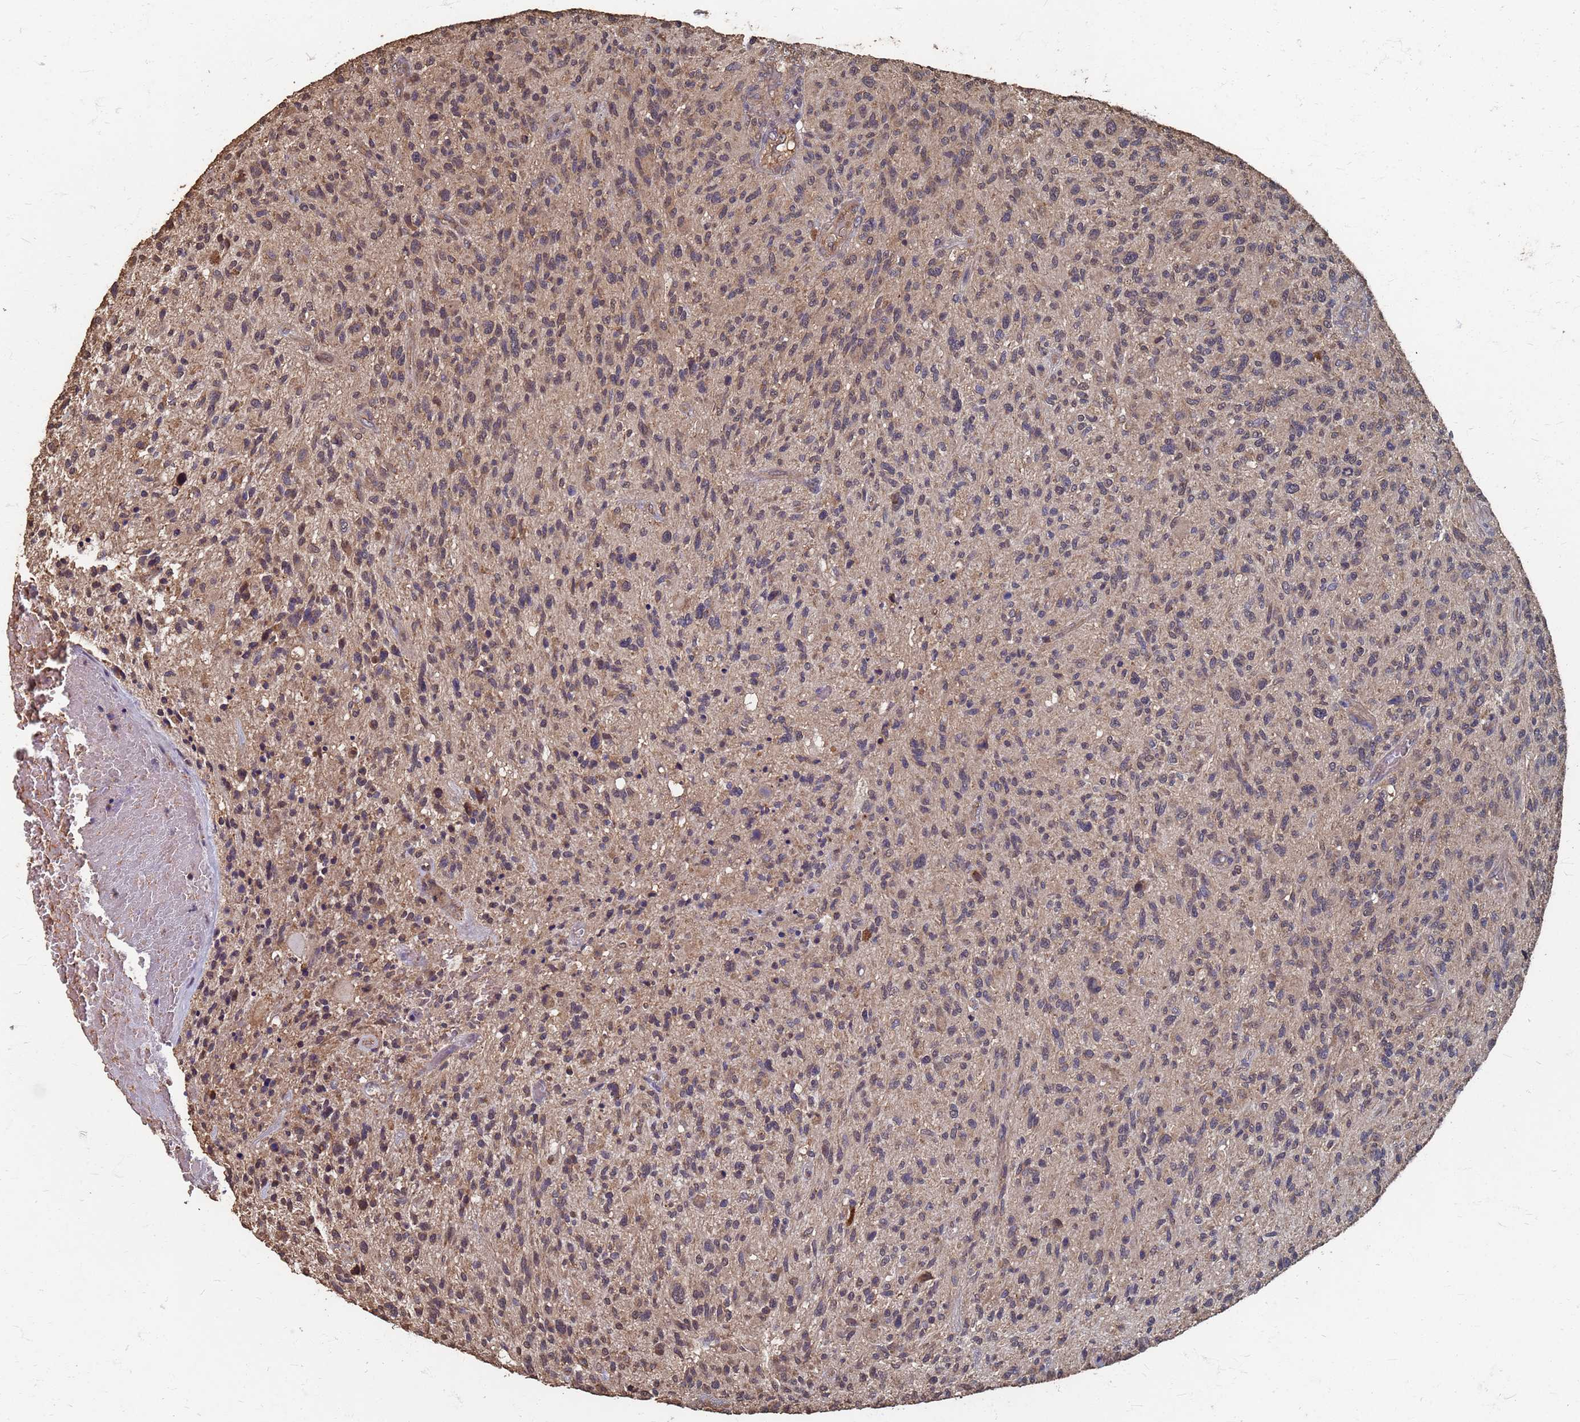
{"staining": {"intensity": "weak", "quantity": "25%-75%", "location": "cytoplasmic/membranous"}, "tissue": "glioma", "cell_type": "Tumor cells", "image_type": "cancer", "snomed": [{"axis": "morphology", "description": "Glioma, malignant, High grade"}, {"axis": "topography", "description": "Brain"}], "caption": "Protein staining exhibits weak cytoplasmic/membranous staining in about 25%-75% of tumor cells in high-grade glioma (malignant). (DAB (3,3'-diaminobenzidine) IHC with brightfield microscopy, high magnification).", "gene": "DPH5", "patient": {"sex": "male", "age": 47}}